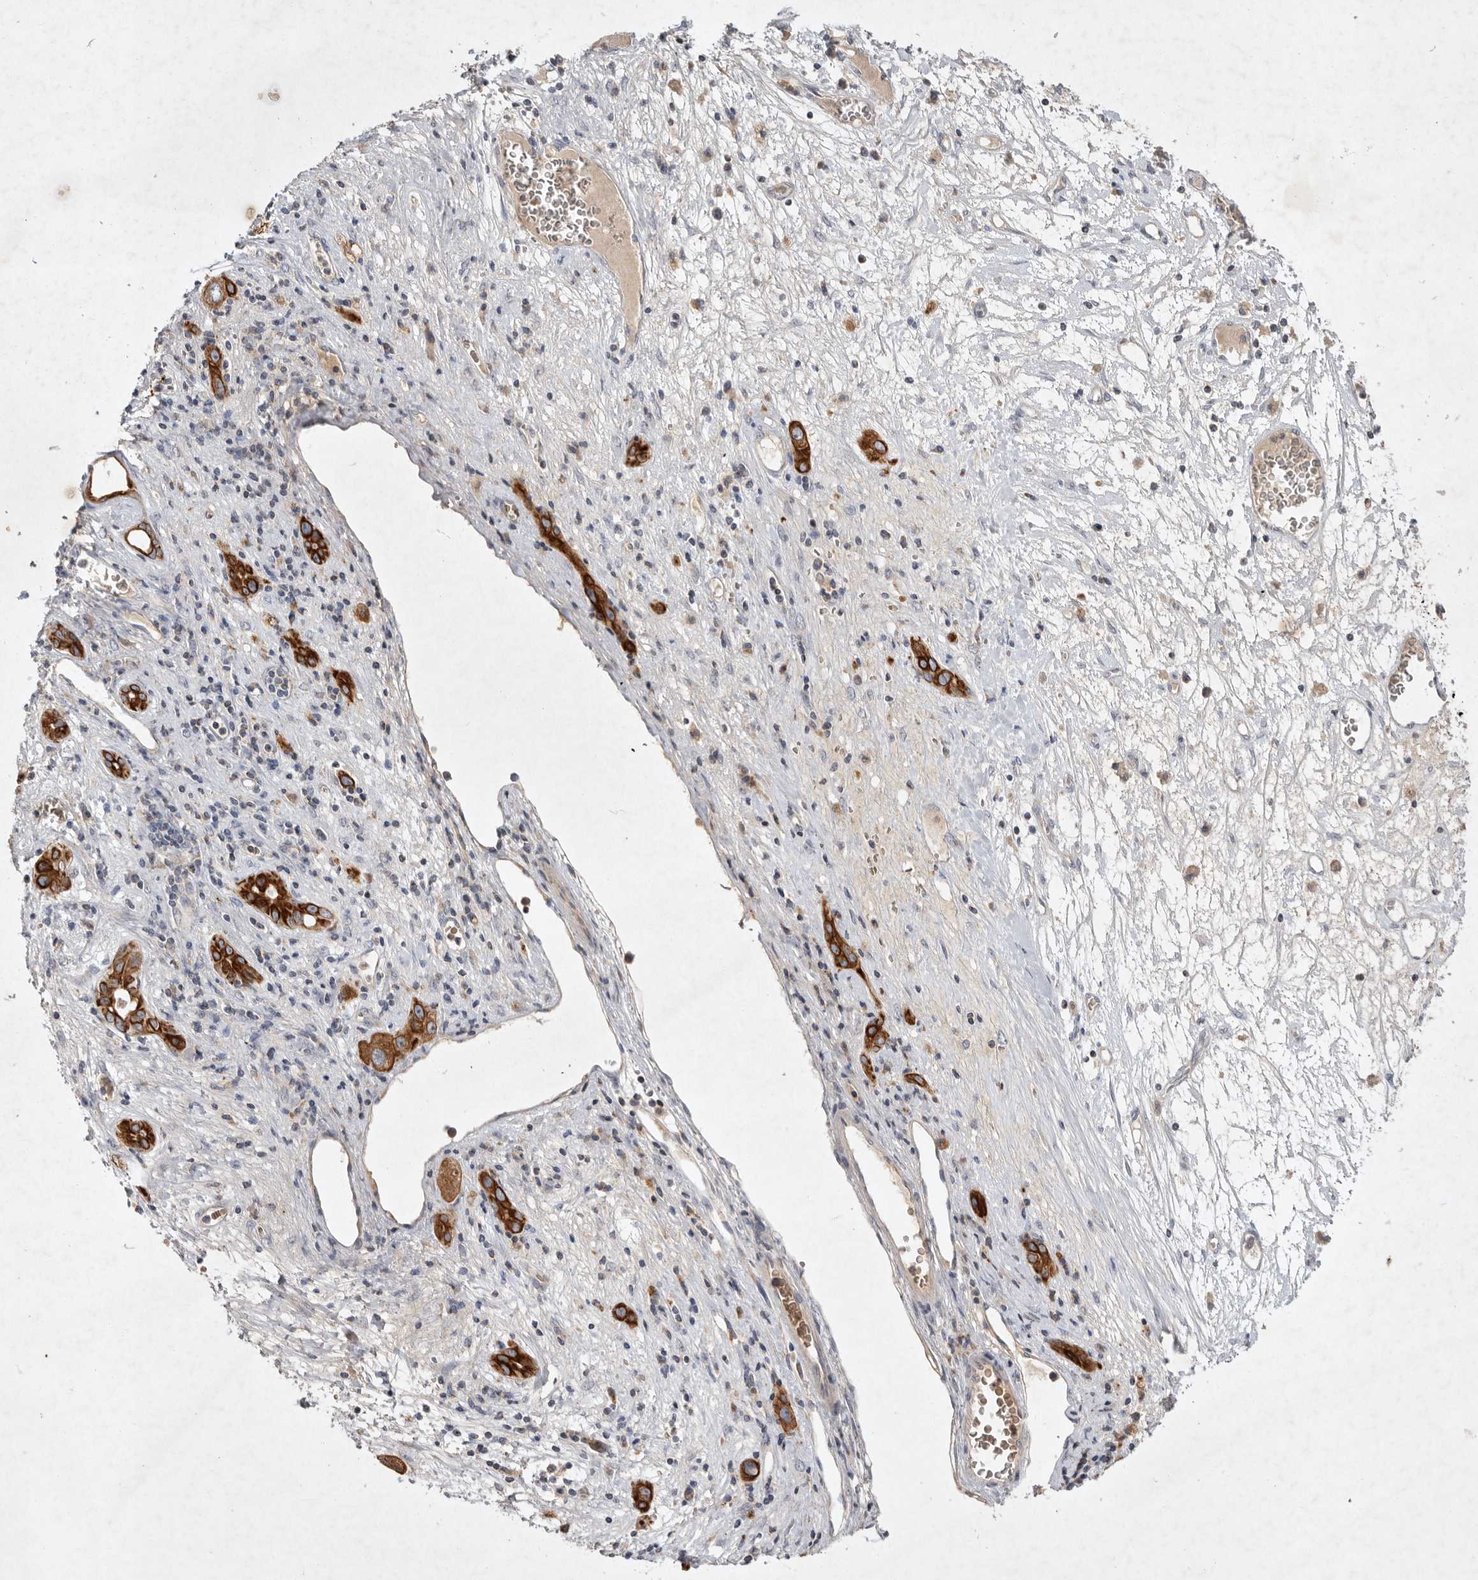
{"staining": {"intensity": "strong", "quantity": ">75%", "location": "cytoplasmic/membranous"}, "tissue": "liver cancer", "cell_type": "Tumor cells", "image_type": "cancer", "snomed": [{"axis": "morphology", "description": "Carcinoma, Hepatocellular, NOS"}, {"axis": "topography", "description": "Liver"}], "caption": "Liver hepatocellular carcinoma was stained to show a protein in brown. There is high levels of strong cytoplasmic/membranous expression in approximately >75% of tumor cells.", "gene": "TNFSF14", "patient": {"sex": "female", "age": 73}}